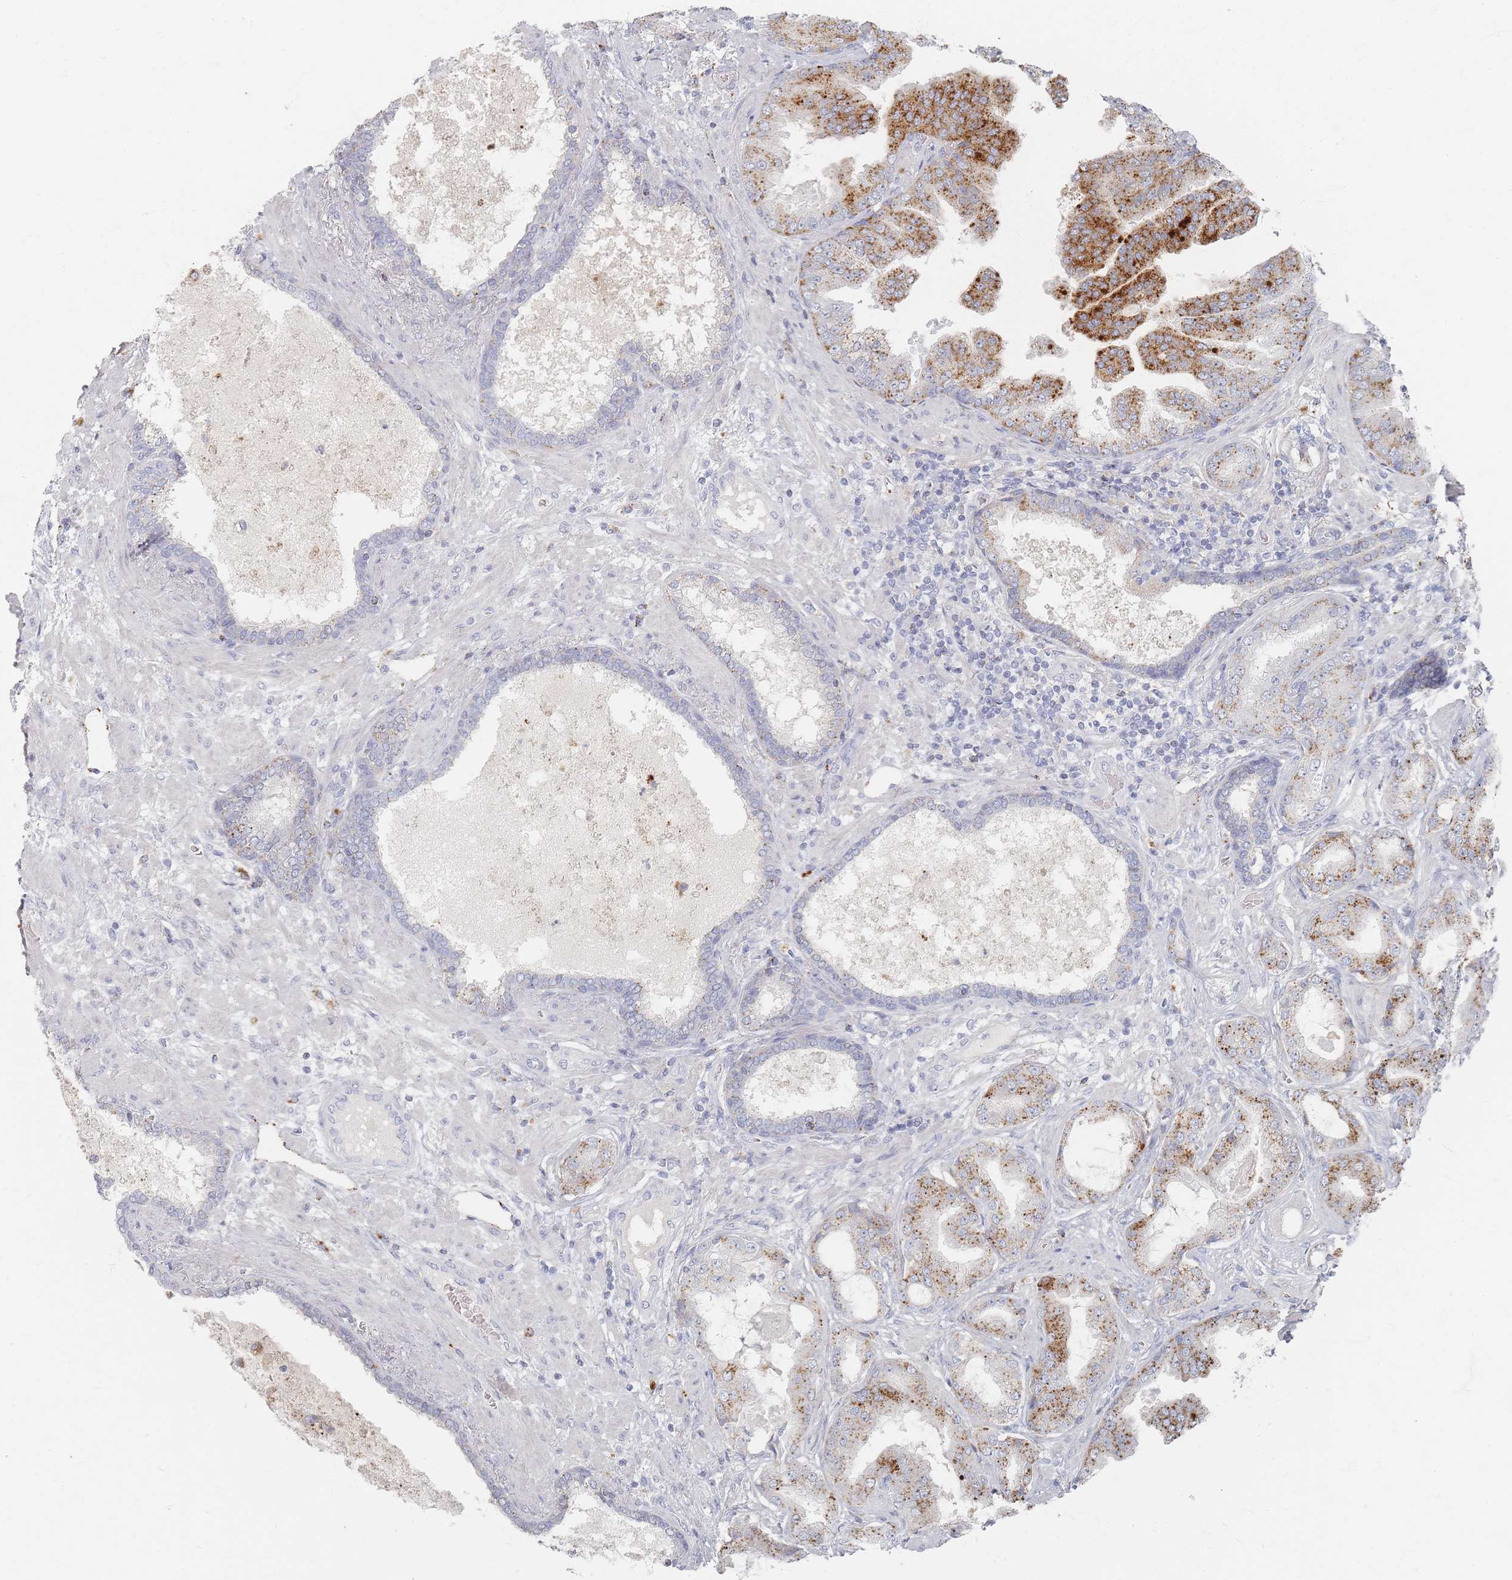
{"staining": {"intensity": "moderate", "quantity": ">75%", "location": "cytoplasmic/membranous"}, "tissue": "prostate cancer", "cell_type": "Tumor cells", "image_type": "cancer", "snomed": [{"axis": "morphology", "description": "Adenocarcinoma, High grade"}, {"axis": "topography", "description": "Prostate"}], "caption": "DAB (3,3'-diaminobenzidine) immunohistochemical staining of human prostate cancer reveals moderate cytoplasmic/membranous protein expression in about >75% of tumor cells. (brown staining indicates protein expression, while blue staining denotes nuclei).", "gene": "SLC2A11", "patient": {"sex": "male", "age": 68}}